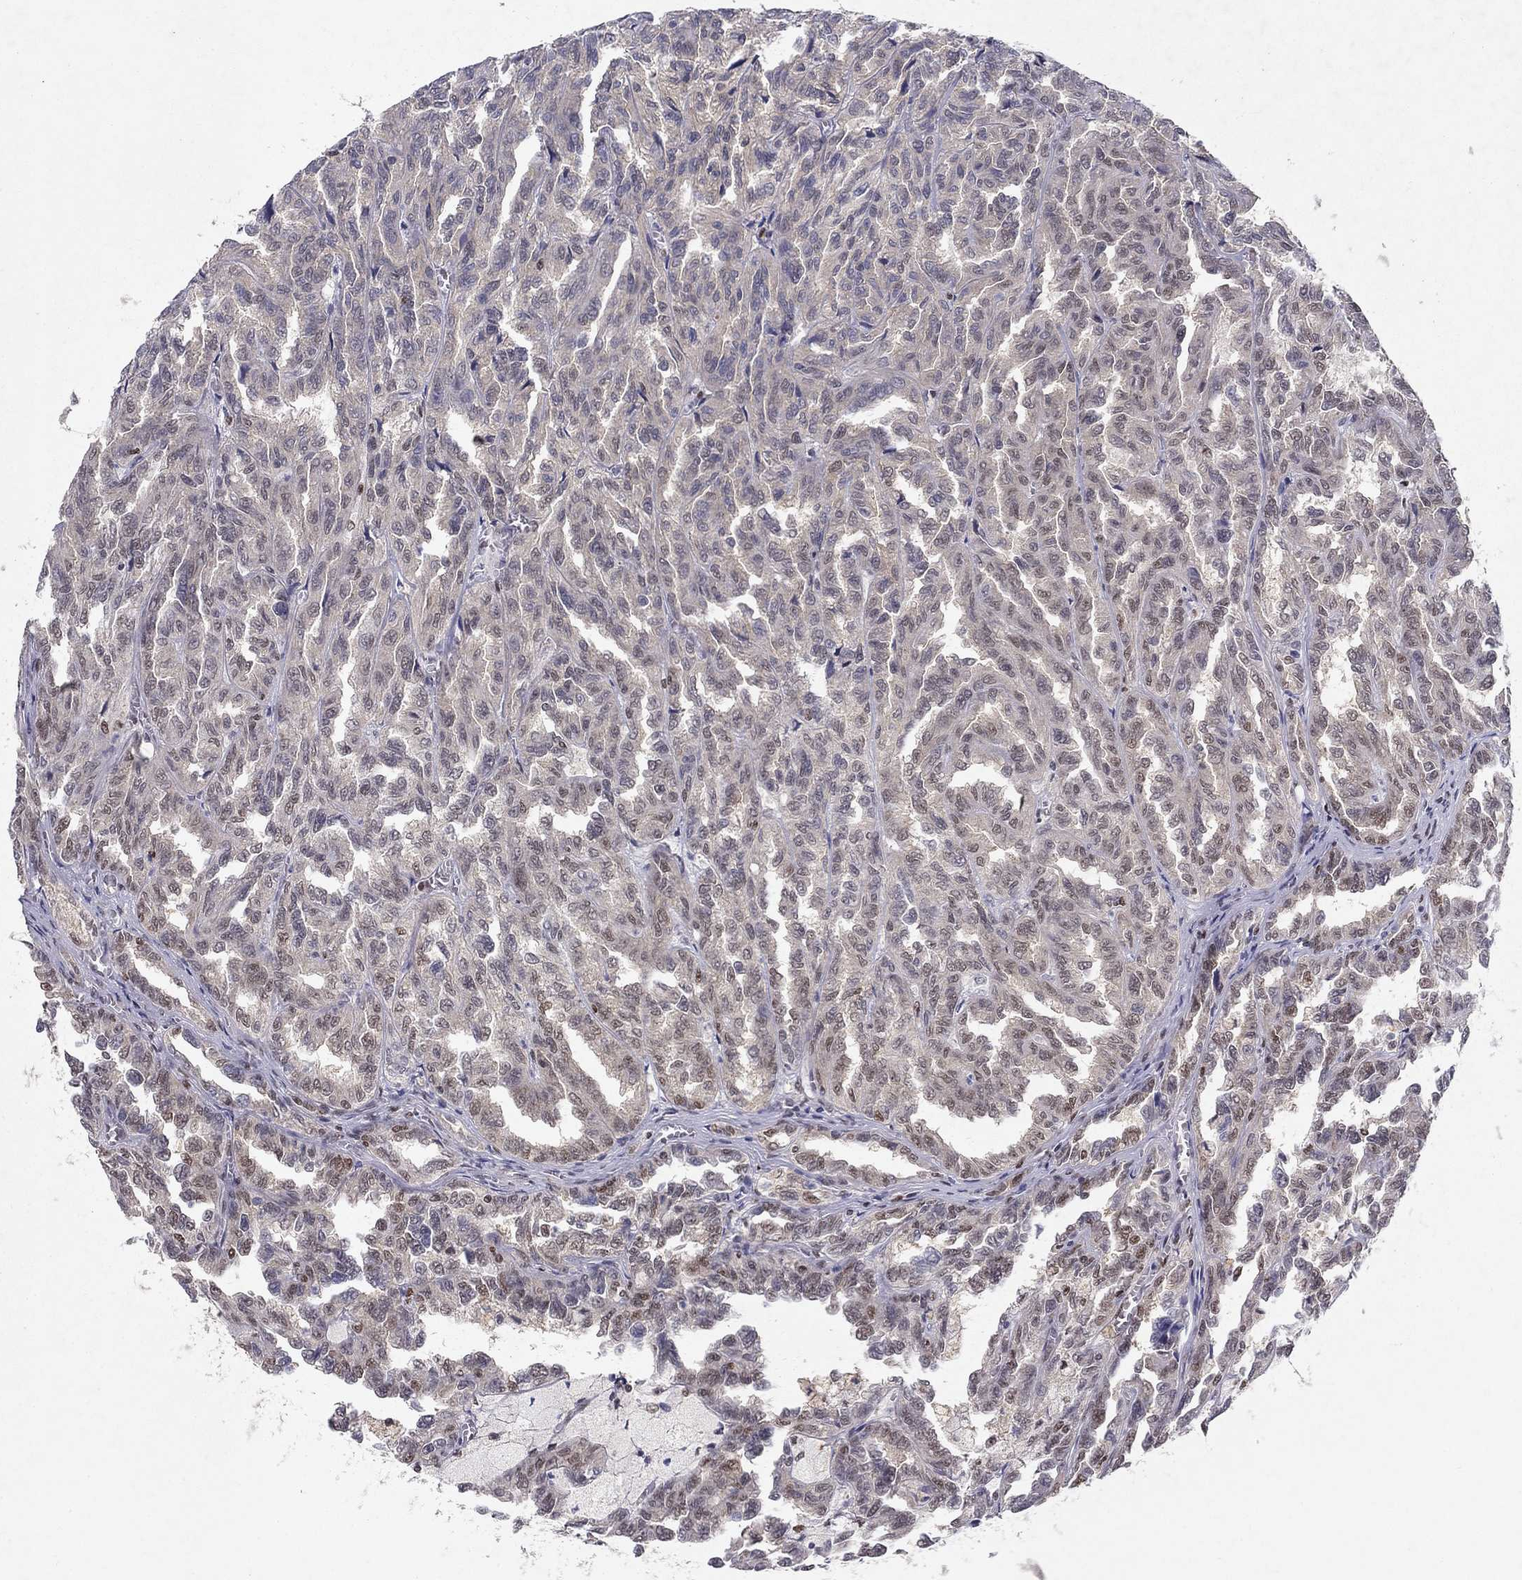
{"staining": {"intensity": "negative", "quantity": "none", "location": "none"}, "tissue": "renal cancer", "cell_type": "Tumor cells", "image_type": "cancer", "snomed": [{"axis": "morphology", "description": "Adenocarcinoma, NOS"}, {"axis": "topography", "description": "Kidney"}], "caption": "A high-resolution histopathology image shows immunohistochemistry staining of renal cancer, which reveals no significant positivity in tumor cells. (DAB IHC with hematoxylin counter stain).", "gene": "CRTC1", "patient": {"sex": "male", "age": 79}}